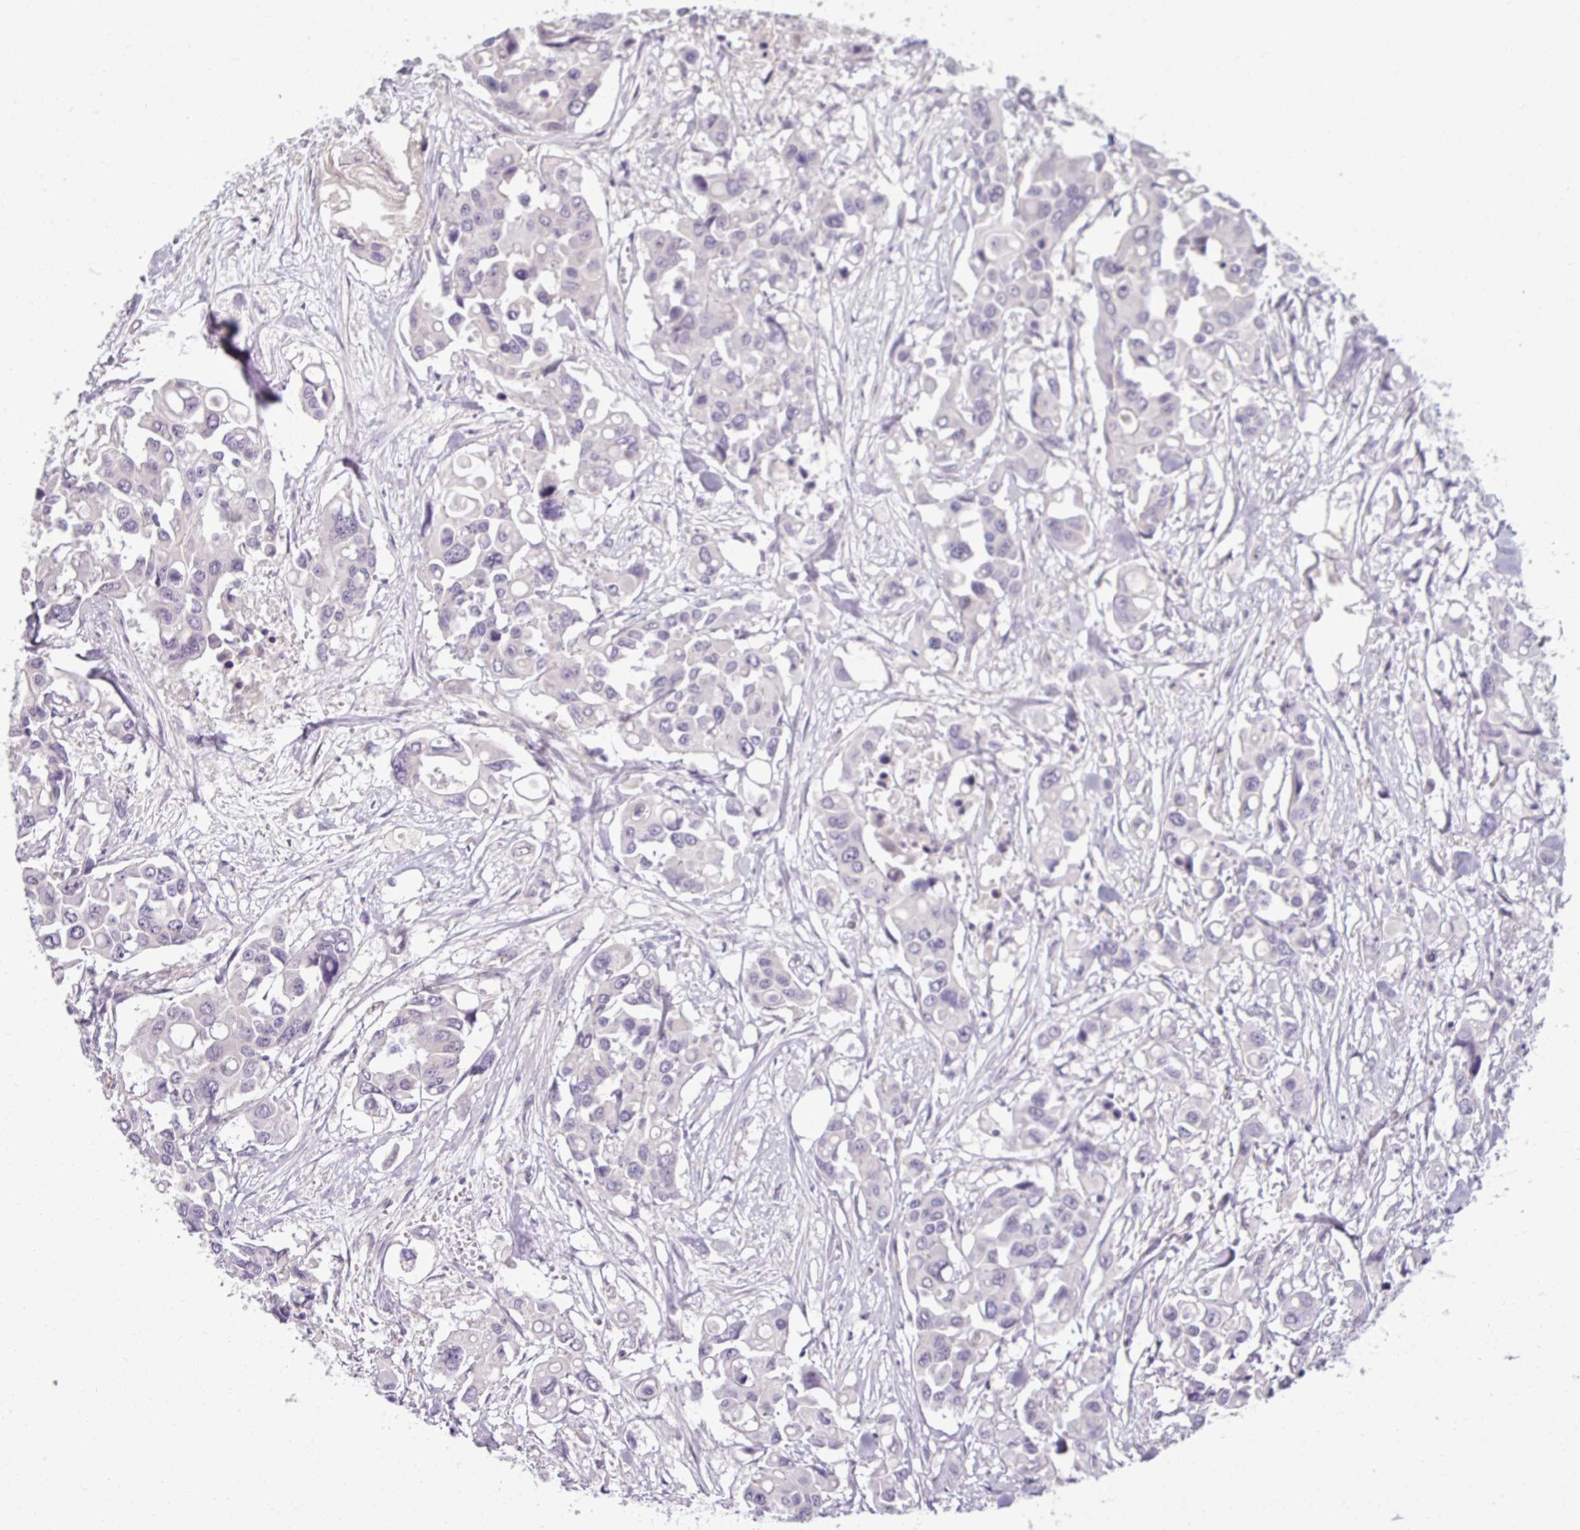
{"staining": {"intensity": "negative", "quantity": "none", "location": "none"}, "tissue": "colorectal cancer", "cell_type": "Tumor cells", "image_type": "cancer", "snomed": [{"axis": "morphology", "description": "Adenocarcinoma, NOS"}, {"axis": "topography", "description": "Colon"}], "caption": "Immunohistochemistry (IHC) micrograph of neoplastic tissue: human adenocarcinoma (colorectal) stained with DAB (3,3'-diaminobenzidine) reveals no significant protein positivity in tumor cells.", "gene": "UVSSA", "patient": {"sex": "male", "age": 77}}